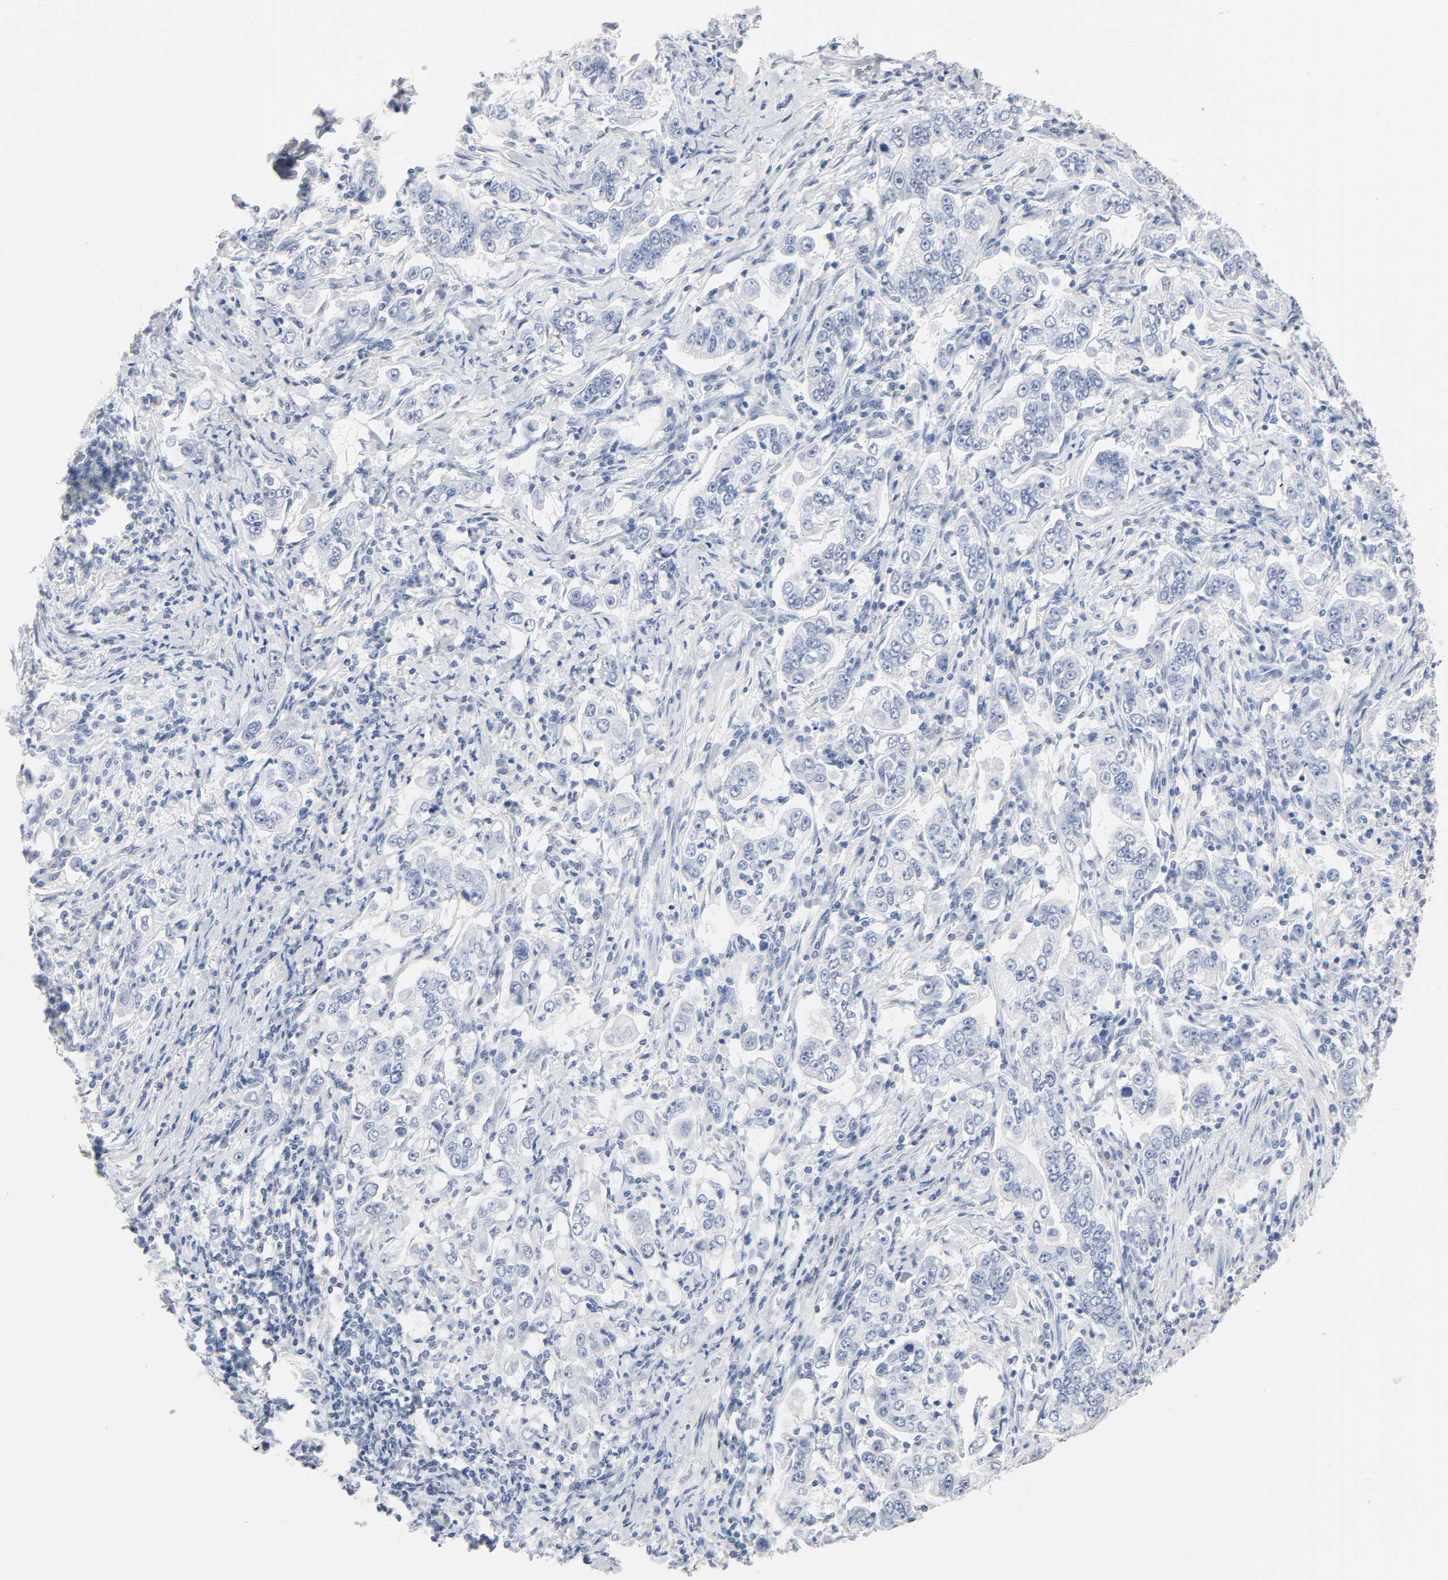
{"staining": {"intensity": "negative", "quantity": "none", "location": "none"}, "tissue": "stomach cancer", "cell_type": "Tumor cells", "image_type": "cancer", "snomed": [{"axis": "morphology", "description": "Adenocarcinoma, NOS"}, {"axis": "topography", "description": "Stomach, lower"}], "caption": "DAB (3,3'-diaminobenzidine) immunohistochemical staining of human adenocarcinoma (stomach) exhibits no significant positivity in tumor cells.", "gene": "ACP3", "patient": {"sex": "female", "age": 72}}